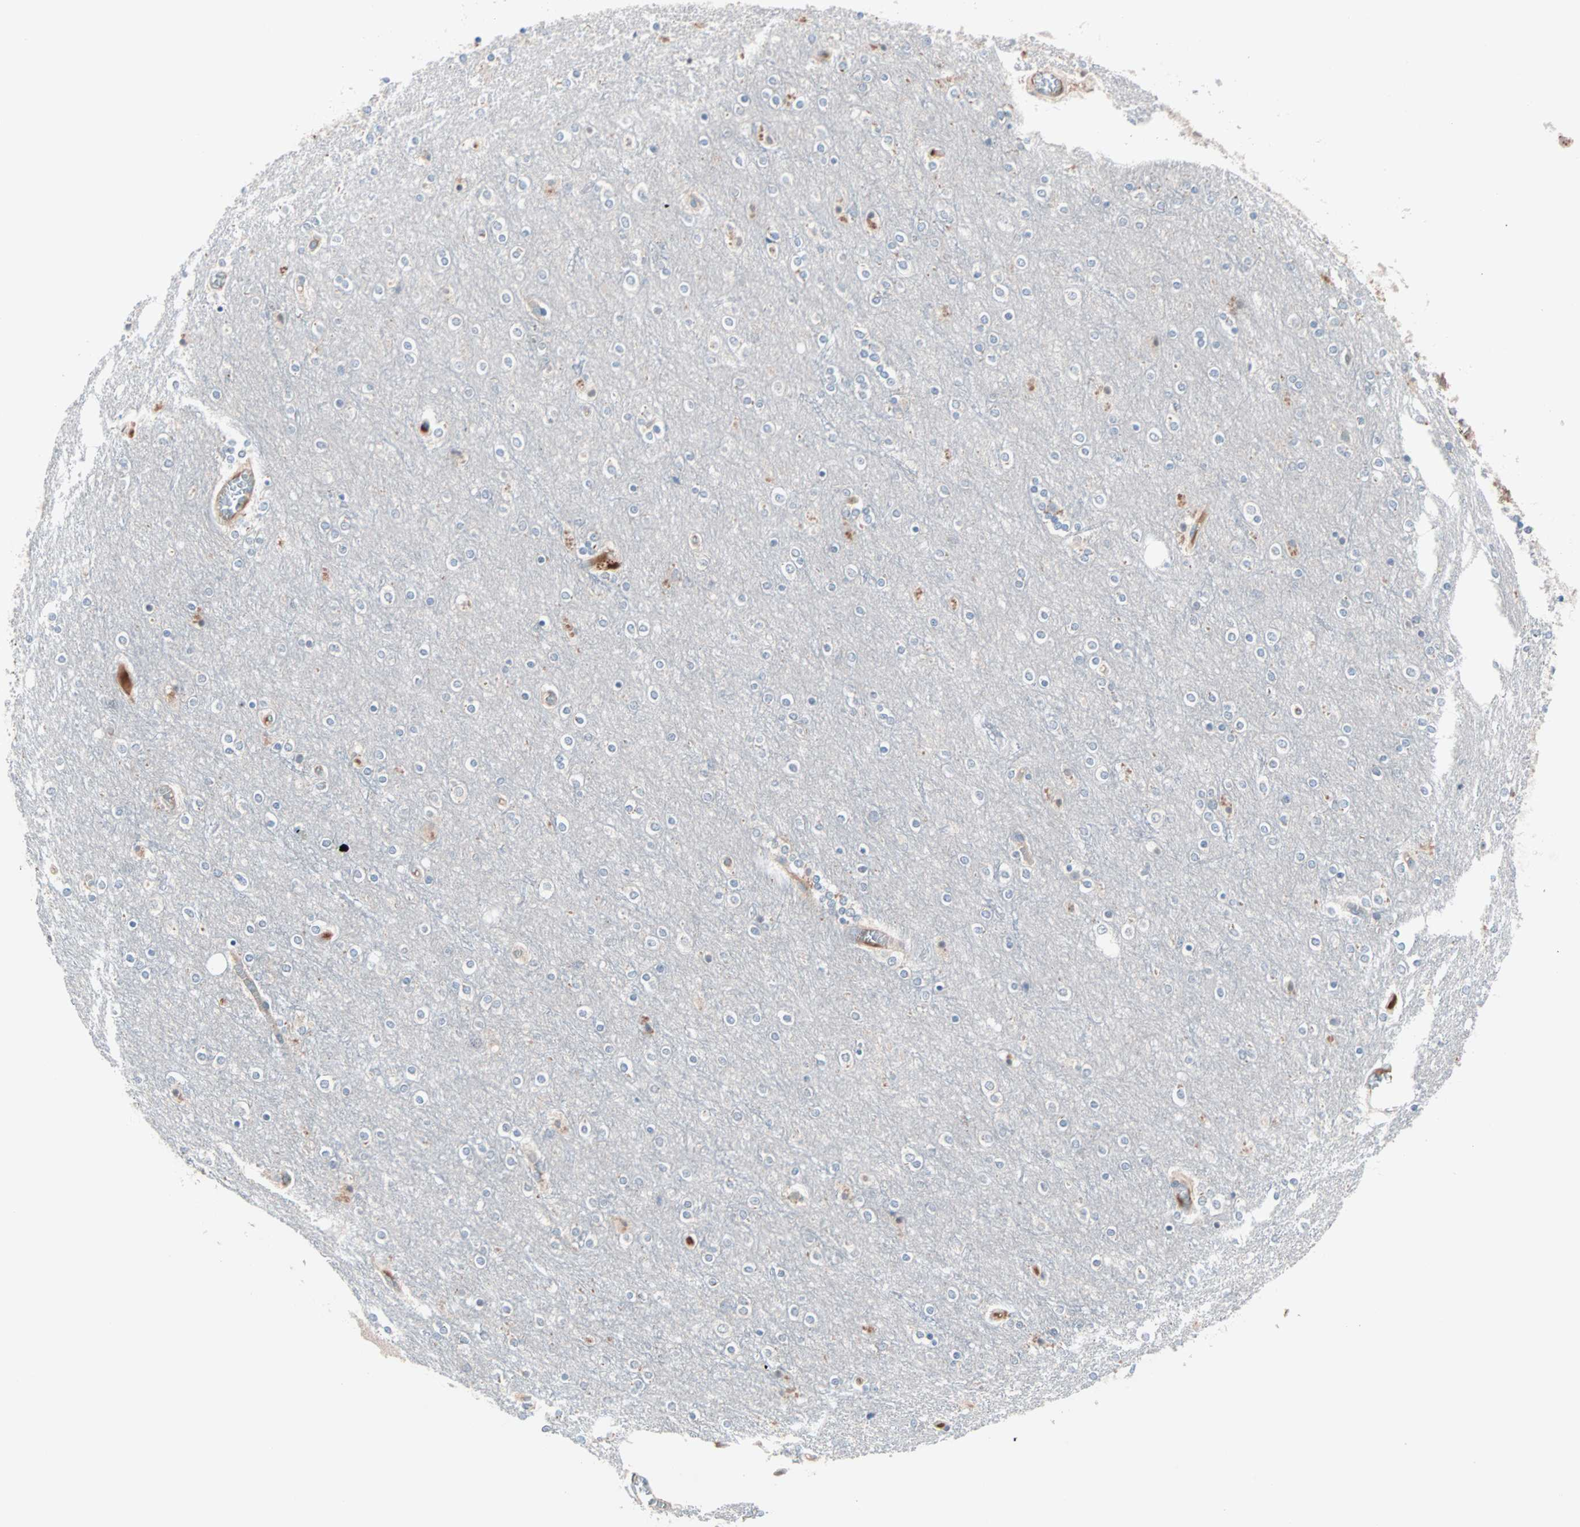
{"staining": {"intensity": "negative", "quantity": "none", "location": "none"}, "tissue": "cerebral cortex", "cell_type": "Endothelial cells", "image_type": "normal", "snomed": [{"axis": "morphology", "description": "Normal tissue, NOS"}, {"axis": "topography", "description": "Cerebral cortex"}], "caption": "Immunohistochemistry (IHC) photomicrograph of normal cerebral cortex: human cerebral cortex stained with DAB demonstrates no significant protein expression in endothelial cells. (Stains: DAB immunohistochemistry (IHC) with hematoxylin counter stain, Microscopy: brightfield microscopy at high magnification).", "gene": "CAD", "patient": {"sex": "female", "age": 54}}